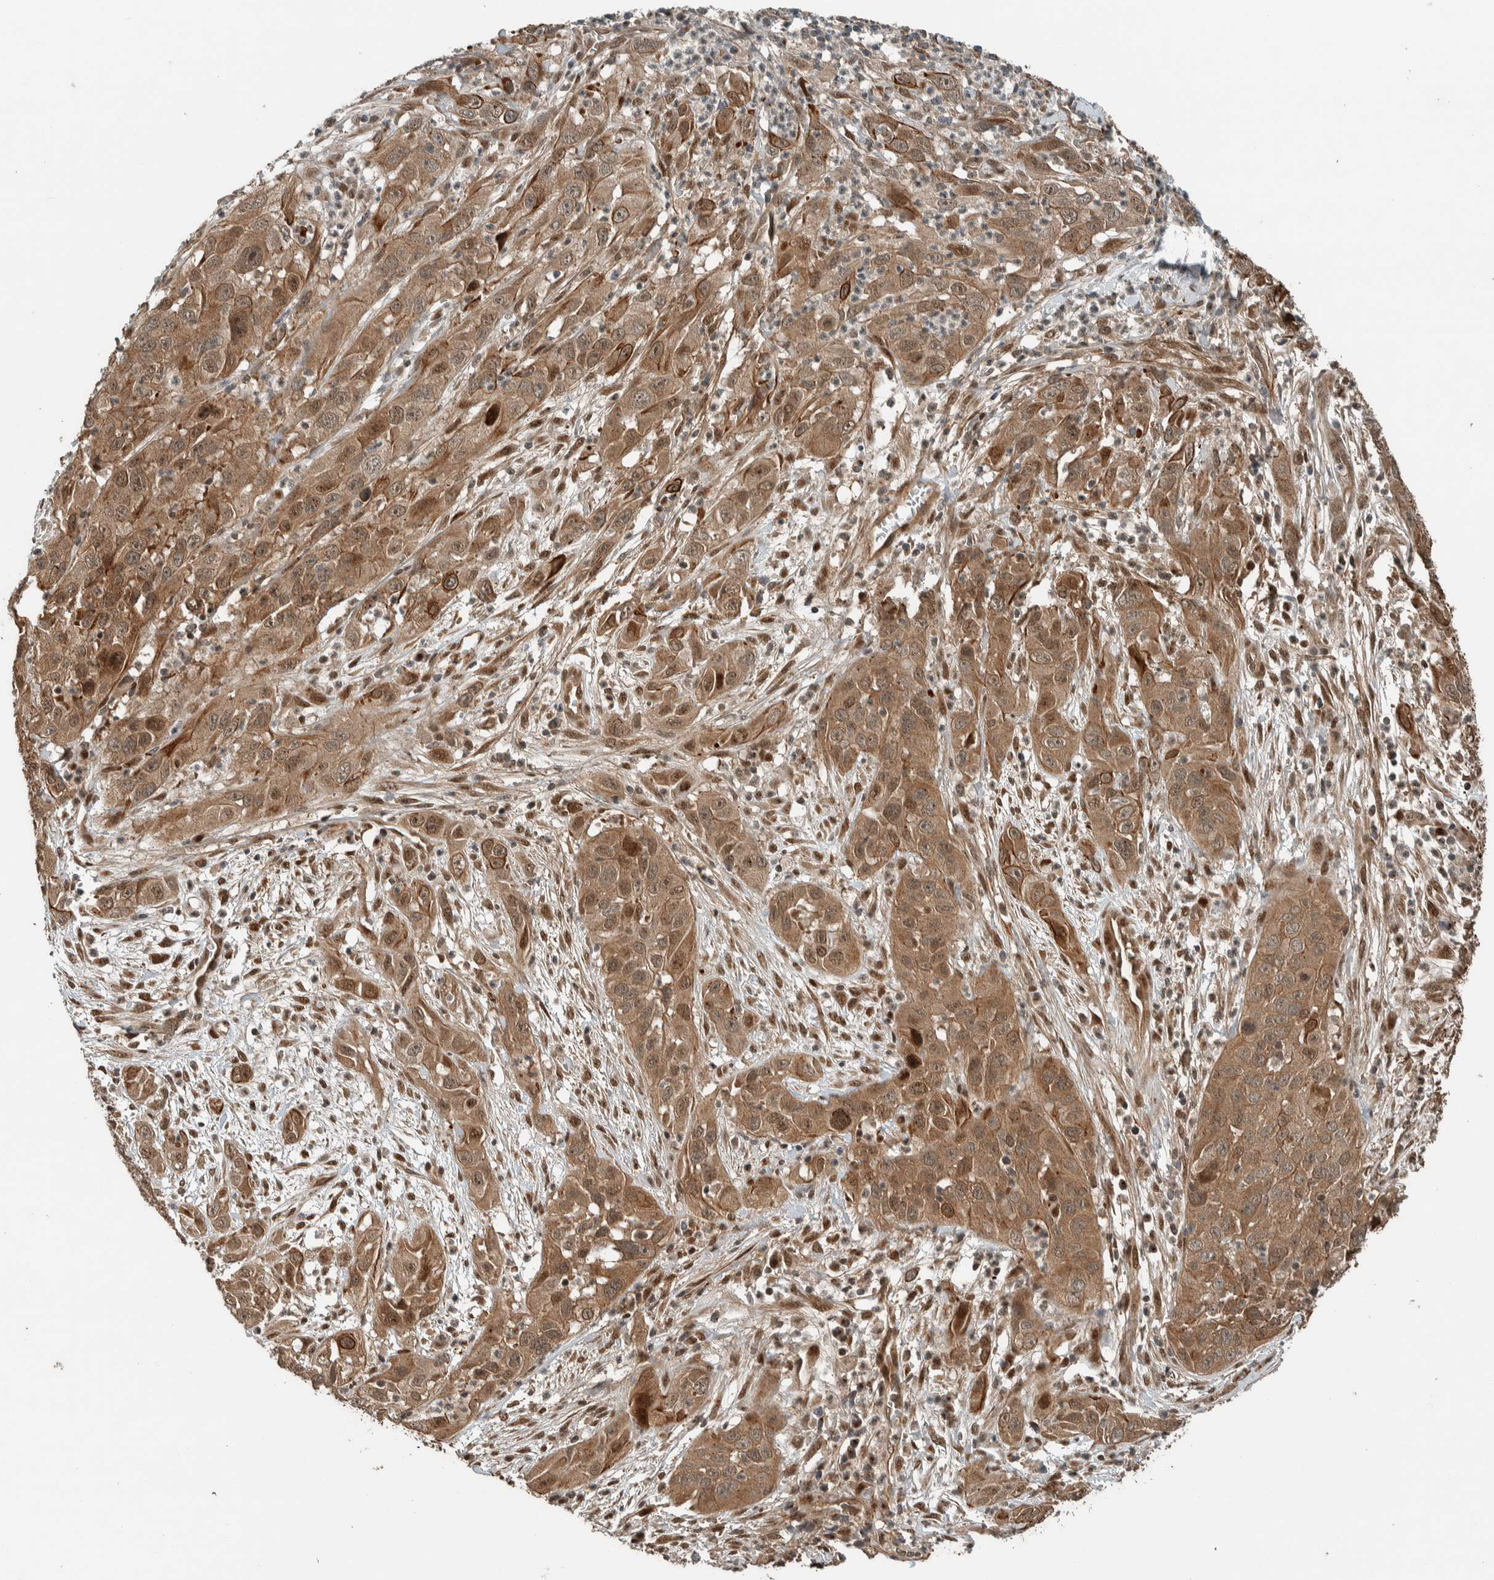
{"staining": {"intensity": "moderate", "quantity": ">75%", "location": "cytoplasmic/membranous,nuclear"}, "tissue": "cervical cancer", "cell_type": "Tumor cells", "image_type": "cancer", "snomed": [{"axis": "morphology", "description": "Squamous cell carcinoma, NOS"}, {"axis": "topography", "description": "Cervix"}], "caption": "DAB immunohistochemical staining of cervical cancer (squamous cell carcinoma) exhibits moderate cytoplasmic/membranous and nuclear protein positivity in about >75% of tumor cells. The protein of interest is shown in brown color, while the nuclei are stained blue.", "gene": "STXBP4", "patient": {"sex": "female", "age": 32}}